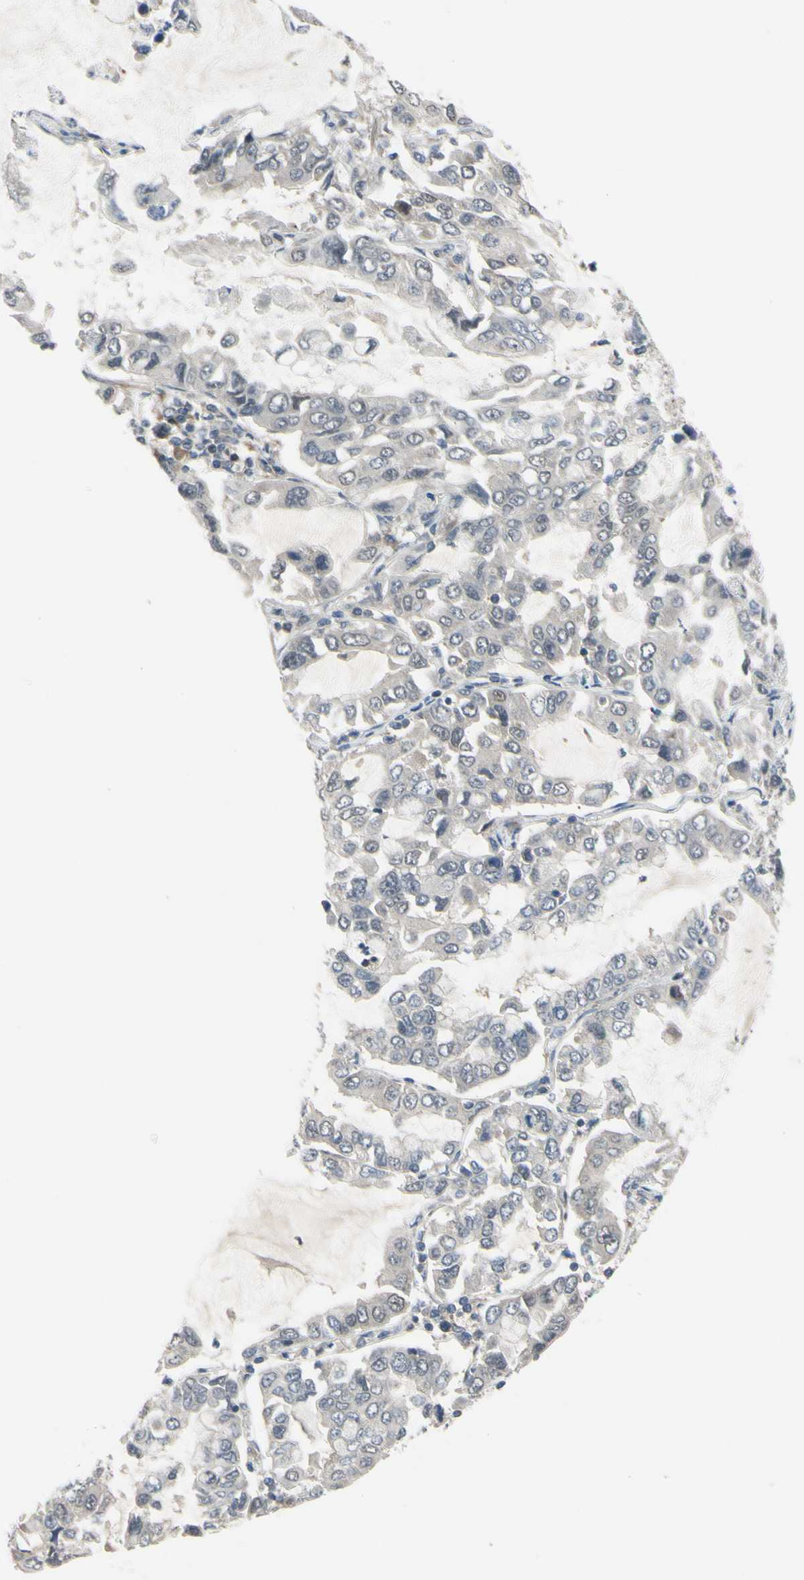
{"staining": {"intensity": "negative", "quantity": "none", "location": "none"}, "tissue": "lung cancer", "cell_type": "Tumor cells", "image_type": "cancer", "snomed": [{"axis": "morphology", "description": "Adenocarcinoma, NOS"}, {"axis": "topography", "description": "Lung"}], "caption": "Immunohistochemistry micrograph of human adenocarcinoma (lung) stained for a protein (brown), which shows no expression in tumor cells.", "gene": "COMMD9", "patient": {"sex": "male", "age": 64}}